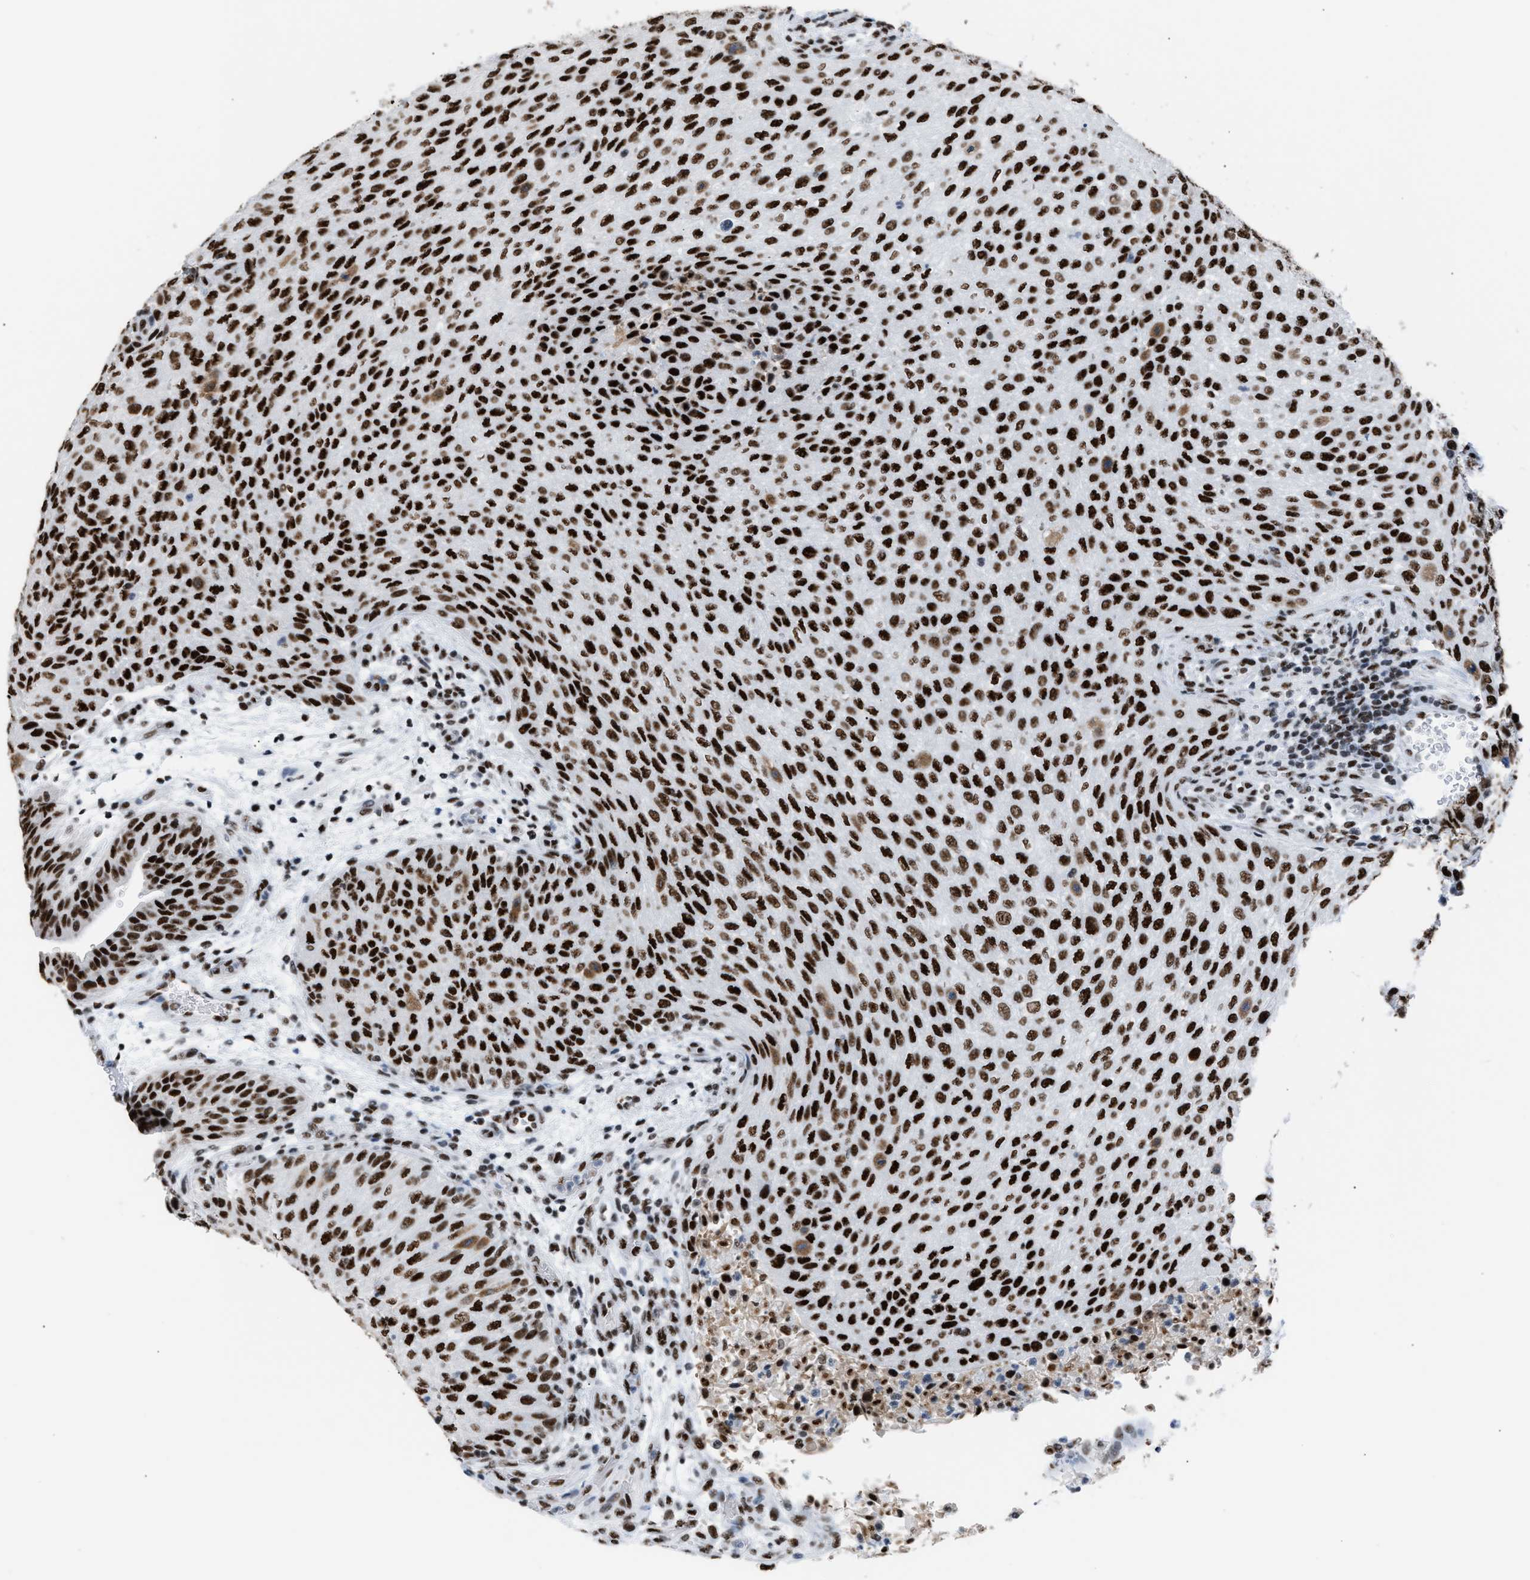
{"staining": {"intensity": "strong", "quantity": ">75%", "location": "nuclear"}, "tissue": "urothelial cancer", "cell_type": "Tumor cells", "image_type": "cancer", "snomed": [{"axis": "morphology", "description": "Urothelial carcinoma, Low grade"}, {"axis": "morphology", "description": "Urothelial carcinoma, High grade"}, {"axis": "topography", "description": "Urinary bladder"}], "caption": "This image demonstrates high-grade urothelial carcinoma stained with immunohistochemistry to label a protein in brown. The nuclear of tumor cells show strong positivity for the protein. Nuclei are counter-stained blue.", "gene": "CCAR2", "patient": {"sex": "male", "age": 35}}